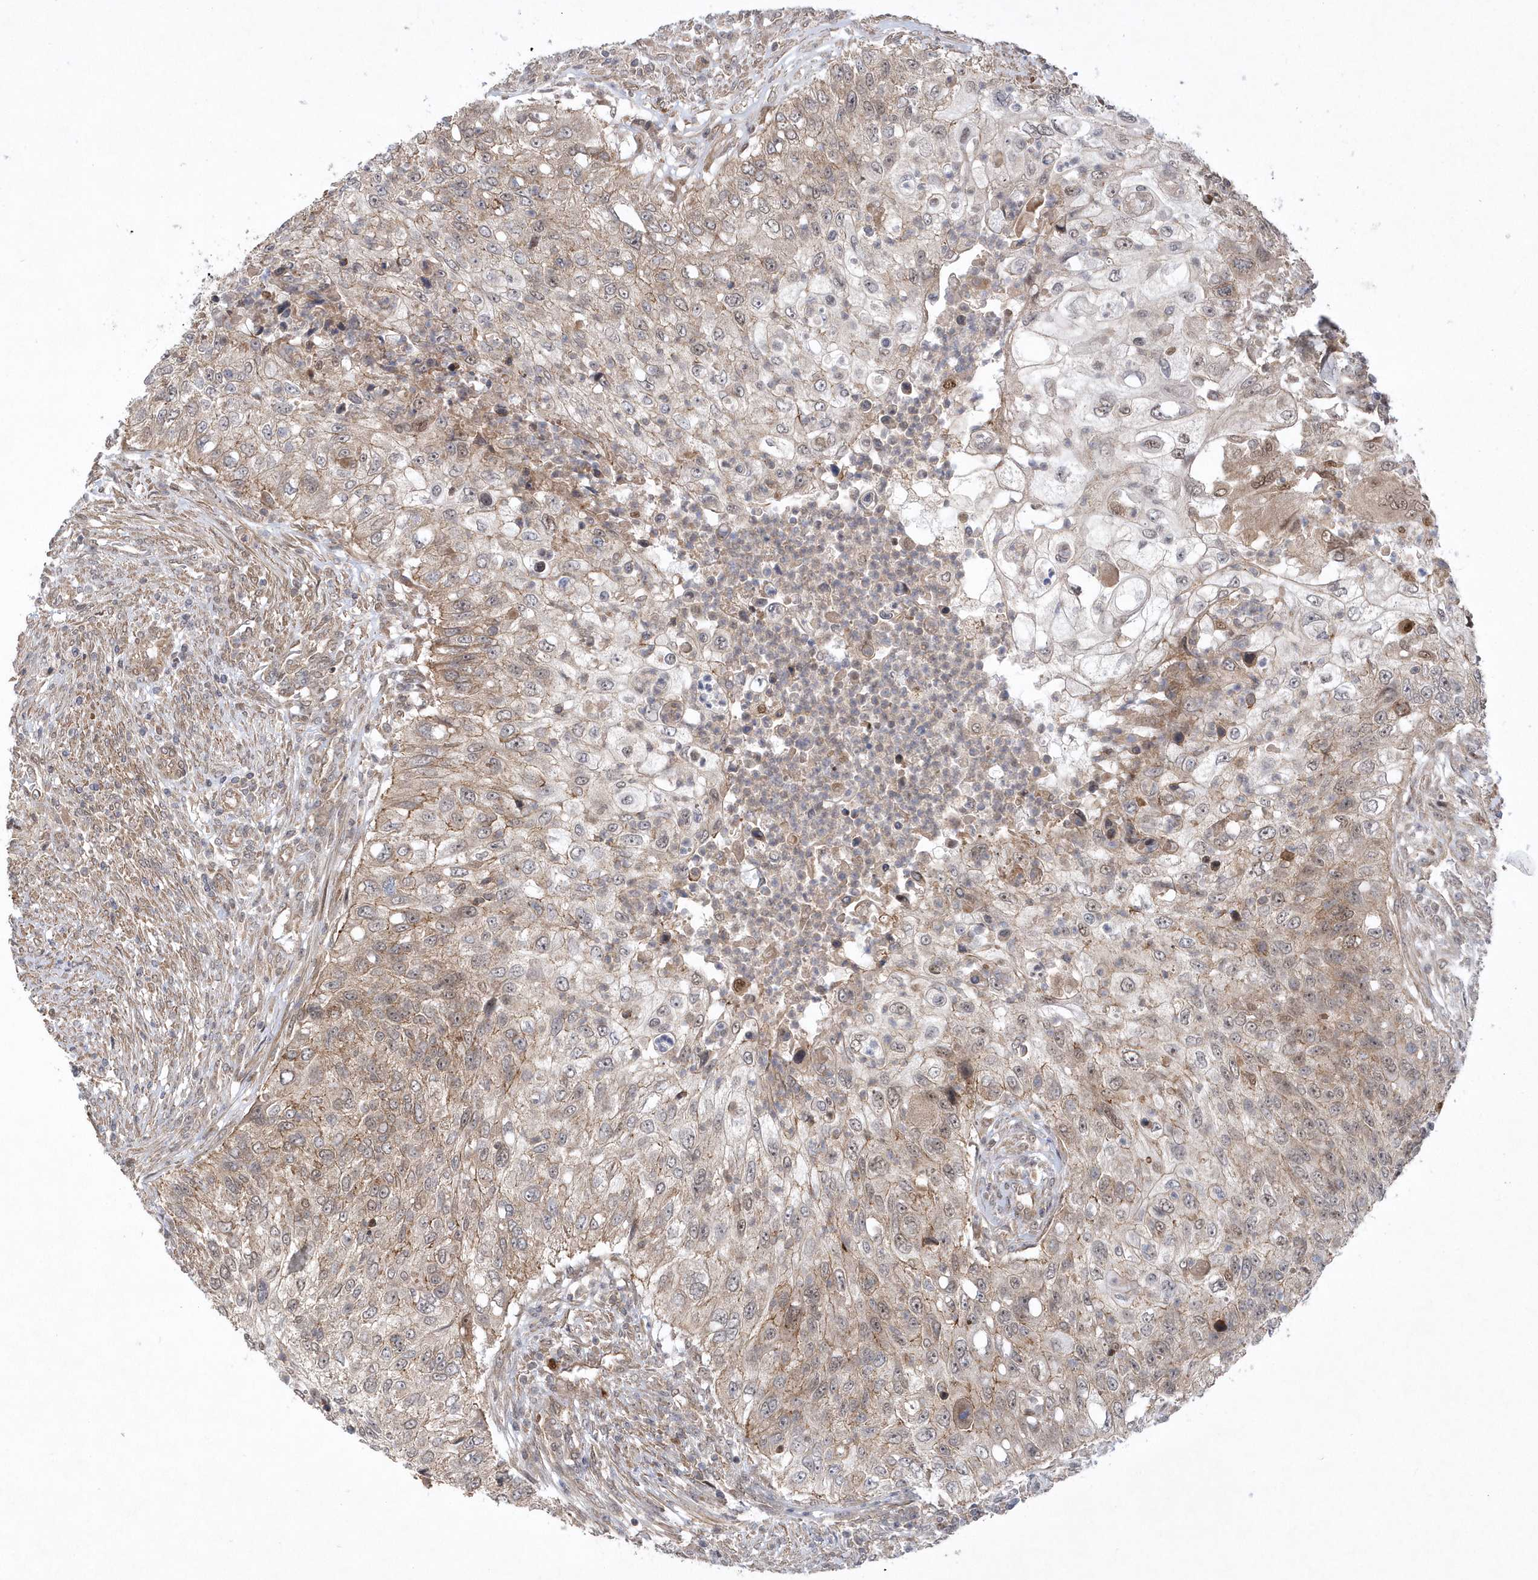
{"staining": {"intensity": "weak", "quantity": "25%-75%", "location": "cytoplasmic/membranous"}, "tissue": "urothelial cancer", "cell_type": "Tumor cells", "image_type": "cancer", "snomed": [{"axis": "morphology", "description": "Urothelial carcinoma, High grade"}, {"axis": "topography", "description": "Urinary bladder"}], "caption": "Urothelial cancer tissue exhibits weak cytoplasmic/membranous staining in about 25%-75% of tumor cells", "gene": "MXI1", "patient": {"sex": "female", "age": 60}}